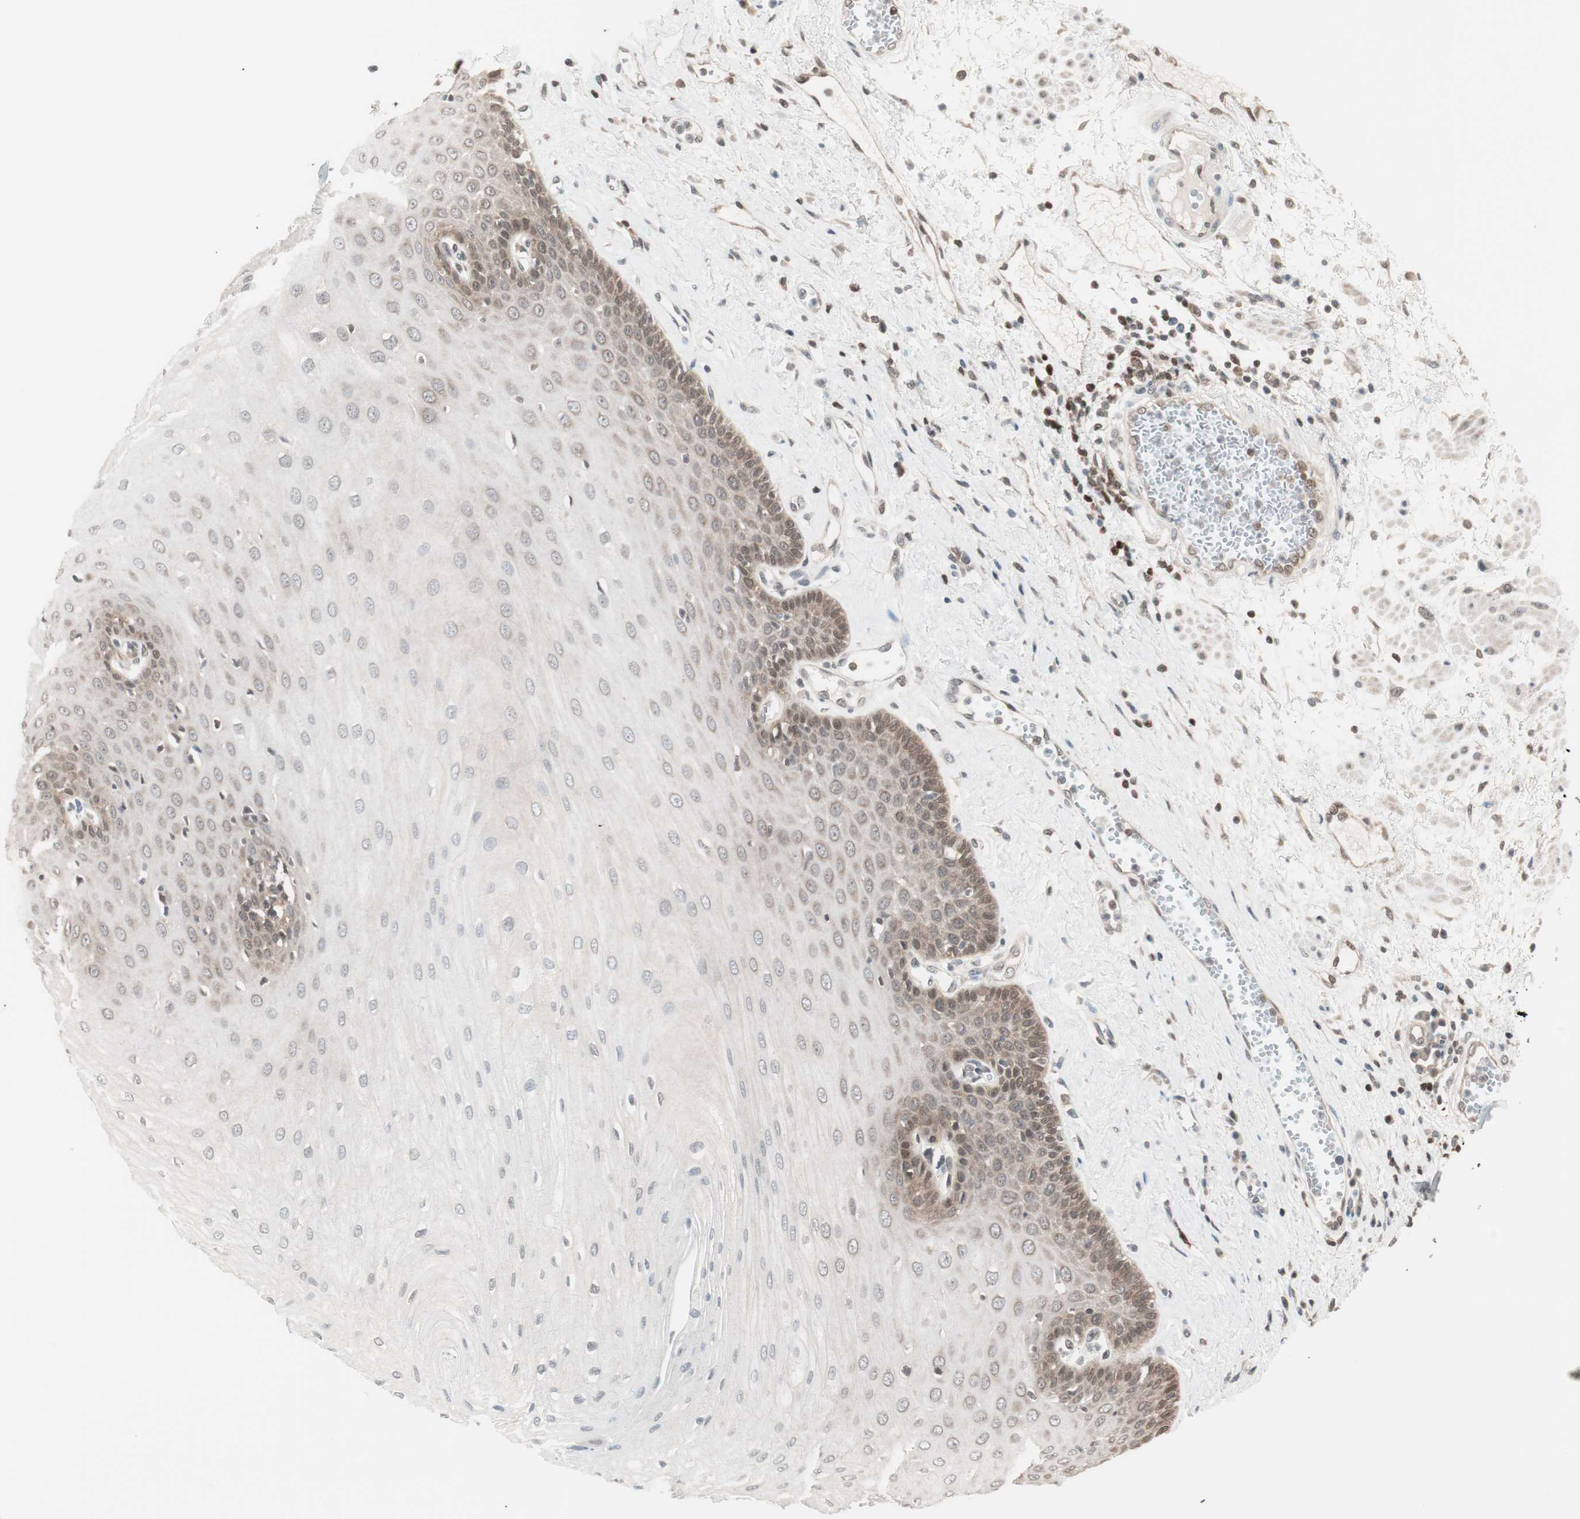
{"staining": {"intensity": "moderate", "quantity": "25%-75%", "location": "cytoplasmic/membranous"}, "tissue": "esophagus", "cell_type": "Squamous epithelial cells", "image_type": "normal", "snomed": [{"axis": "morphology", "description": "Normal tissue, NOS"}, {"axis": "morphology", "description": "Squamous cell carcinoma, NOS"}, {"axis": "topography", "description": "Esophagus"}], "caption": "Immunohistochemical staining of normal human esophagus displays medium levels of moderate cytoplasmic/membranous positivity in about 25%-75% of squamous epithelial cells. (Brightfield microscopy of DAB IHC at high magnification).", "gene": "UBE2I", "patient": {"sex": "male", "age": 65}}